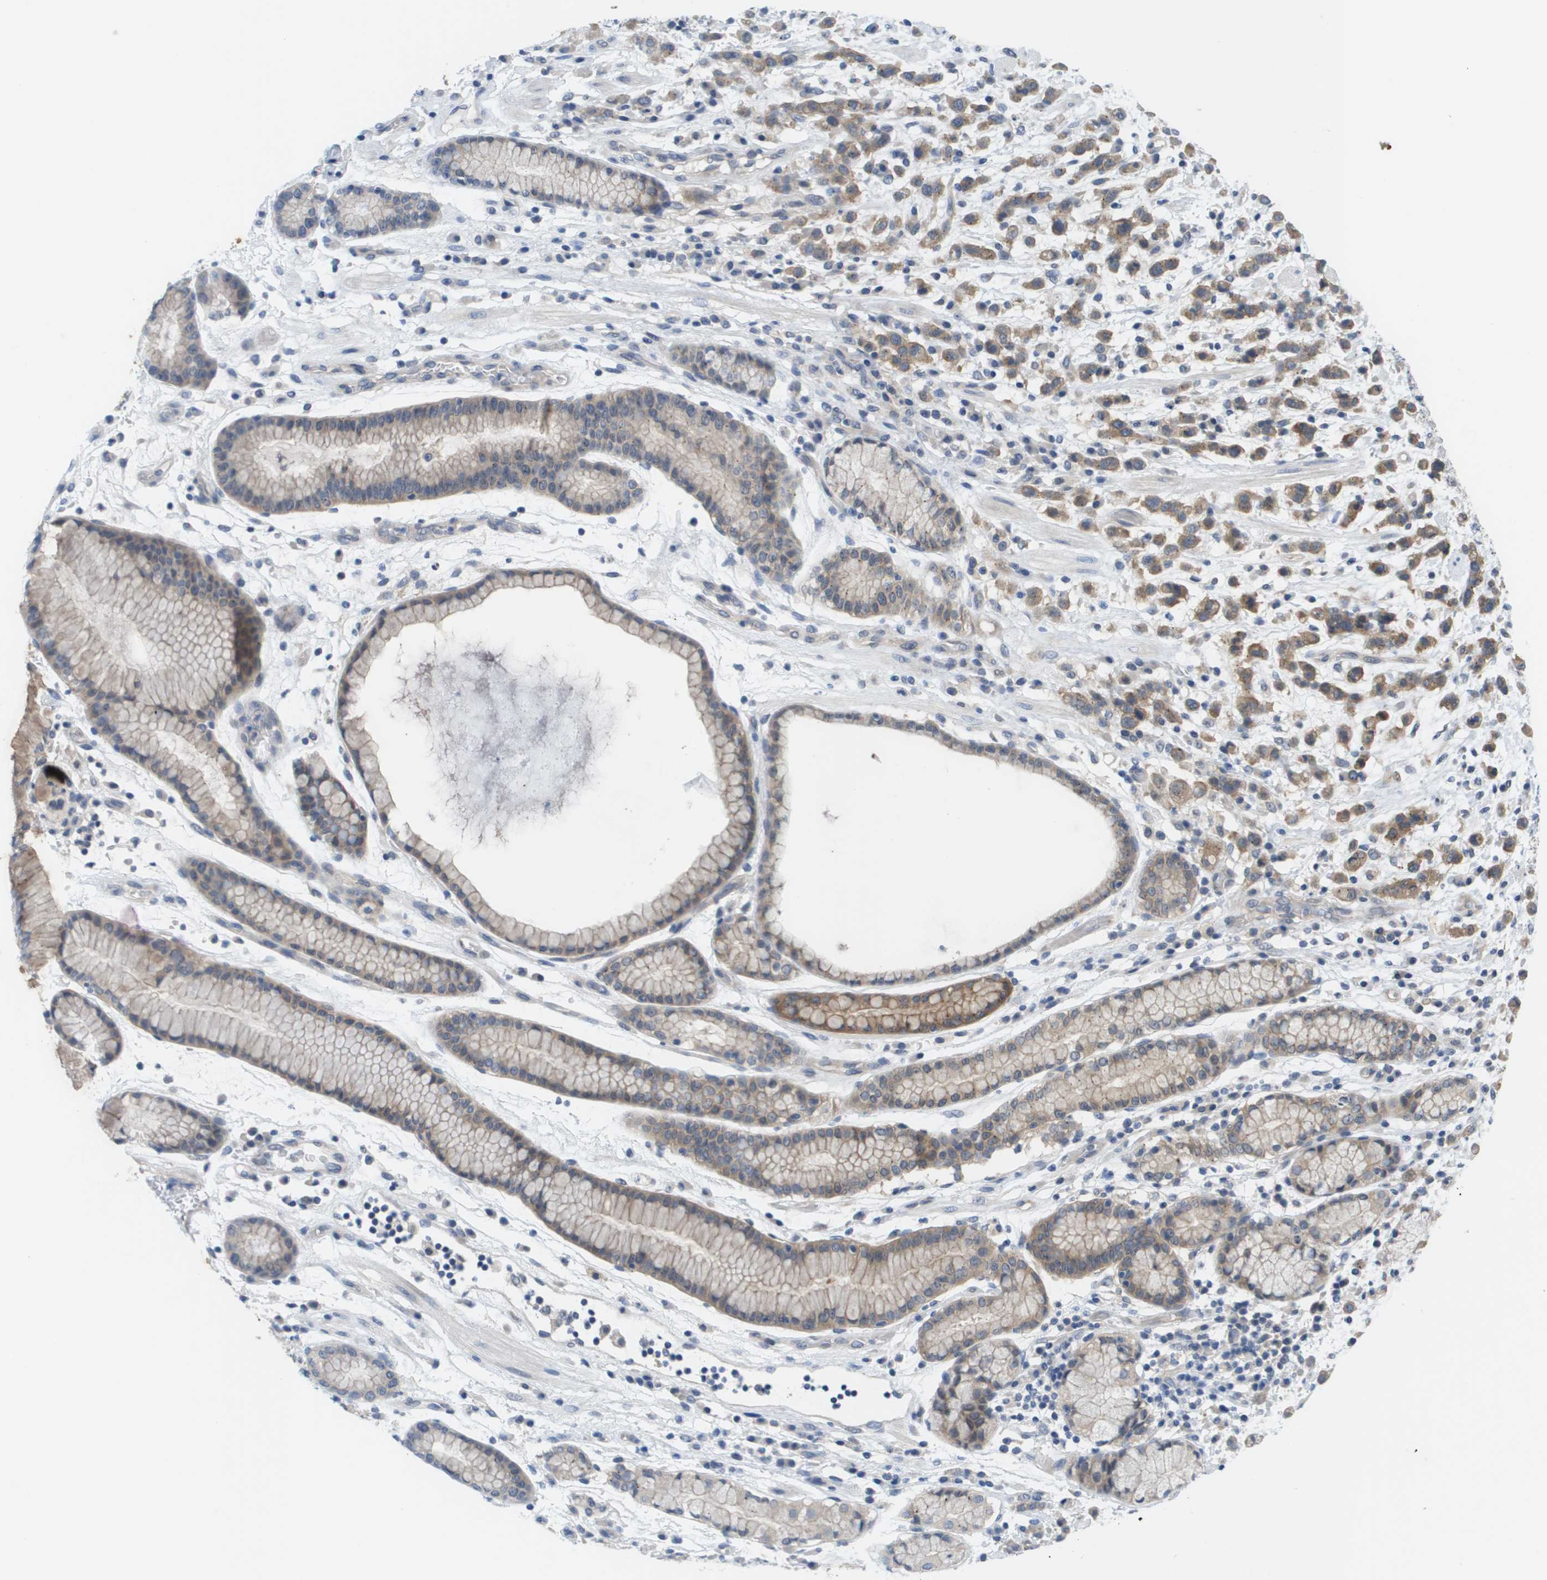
{"staining": {"intensity": "moderate", "quantity": "25%-75%", "location": "cytoplasmic/membranous"}, "tissue": "stomach cancer", "cell_type": "Tumor cells", "image_type": "cancer", "snomed": [{"axis": "morphology", "description": "Adenocarcinoma, NOS"}, {"axis": "topography", "description": "Stomach, lower"}], "caption": "IHC of stomach cancer reveals medium levels of moderate cytoplasmic/membranous positivity in approximately 25%-75% of tumor cells.", "gene": "CTPS2", "patient": {"sex": "male", "age": 88}}